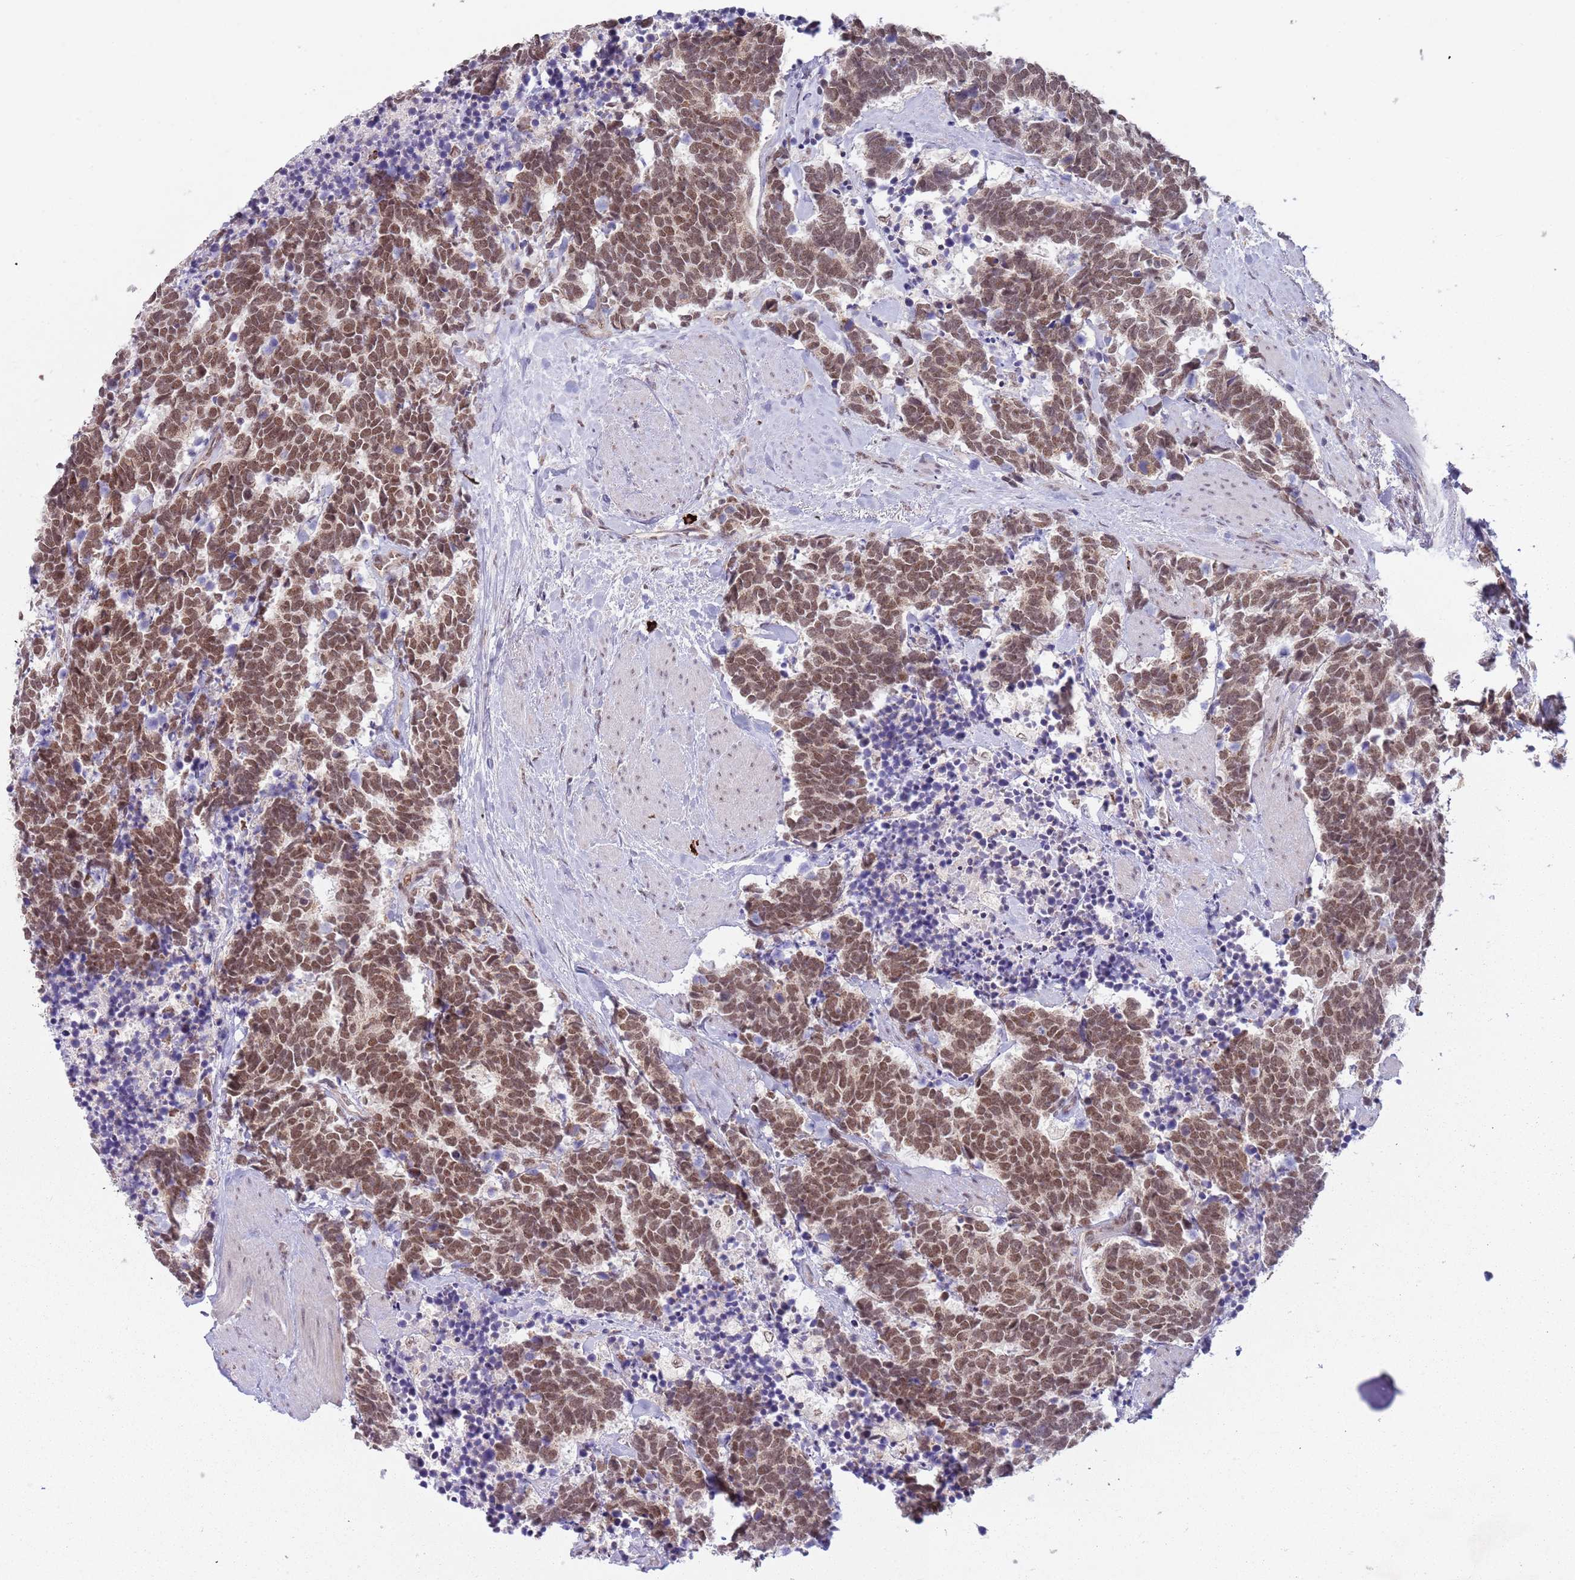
{"staining": {"intensity": "moderate", "quantity": ">75%", "location": "nuclear"}, "tissue": "carcinoid", "cell_type": "Tumor cells", "image_type": "cancer", "snomed": [{"axis": "morphology", "description": "Carcinoma, NOS"}, {"axis": "morphology", "description": "Carcinoid, malignant, NOS"}, {"axis": "topography", "description": "Prostate"}], "caption": "Protein positivity by IHC shows moderate nuclear staining in about >75% of tumor cells in malignant carcinoid.", "gene": "FAM120AOS", "patient": {"sex": "male", "age": 57}}